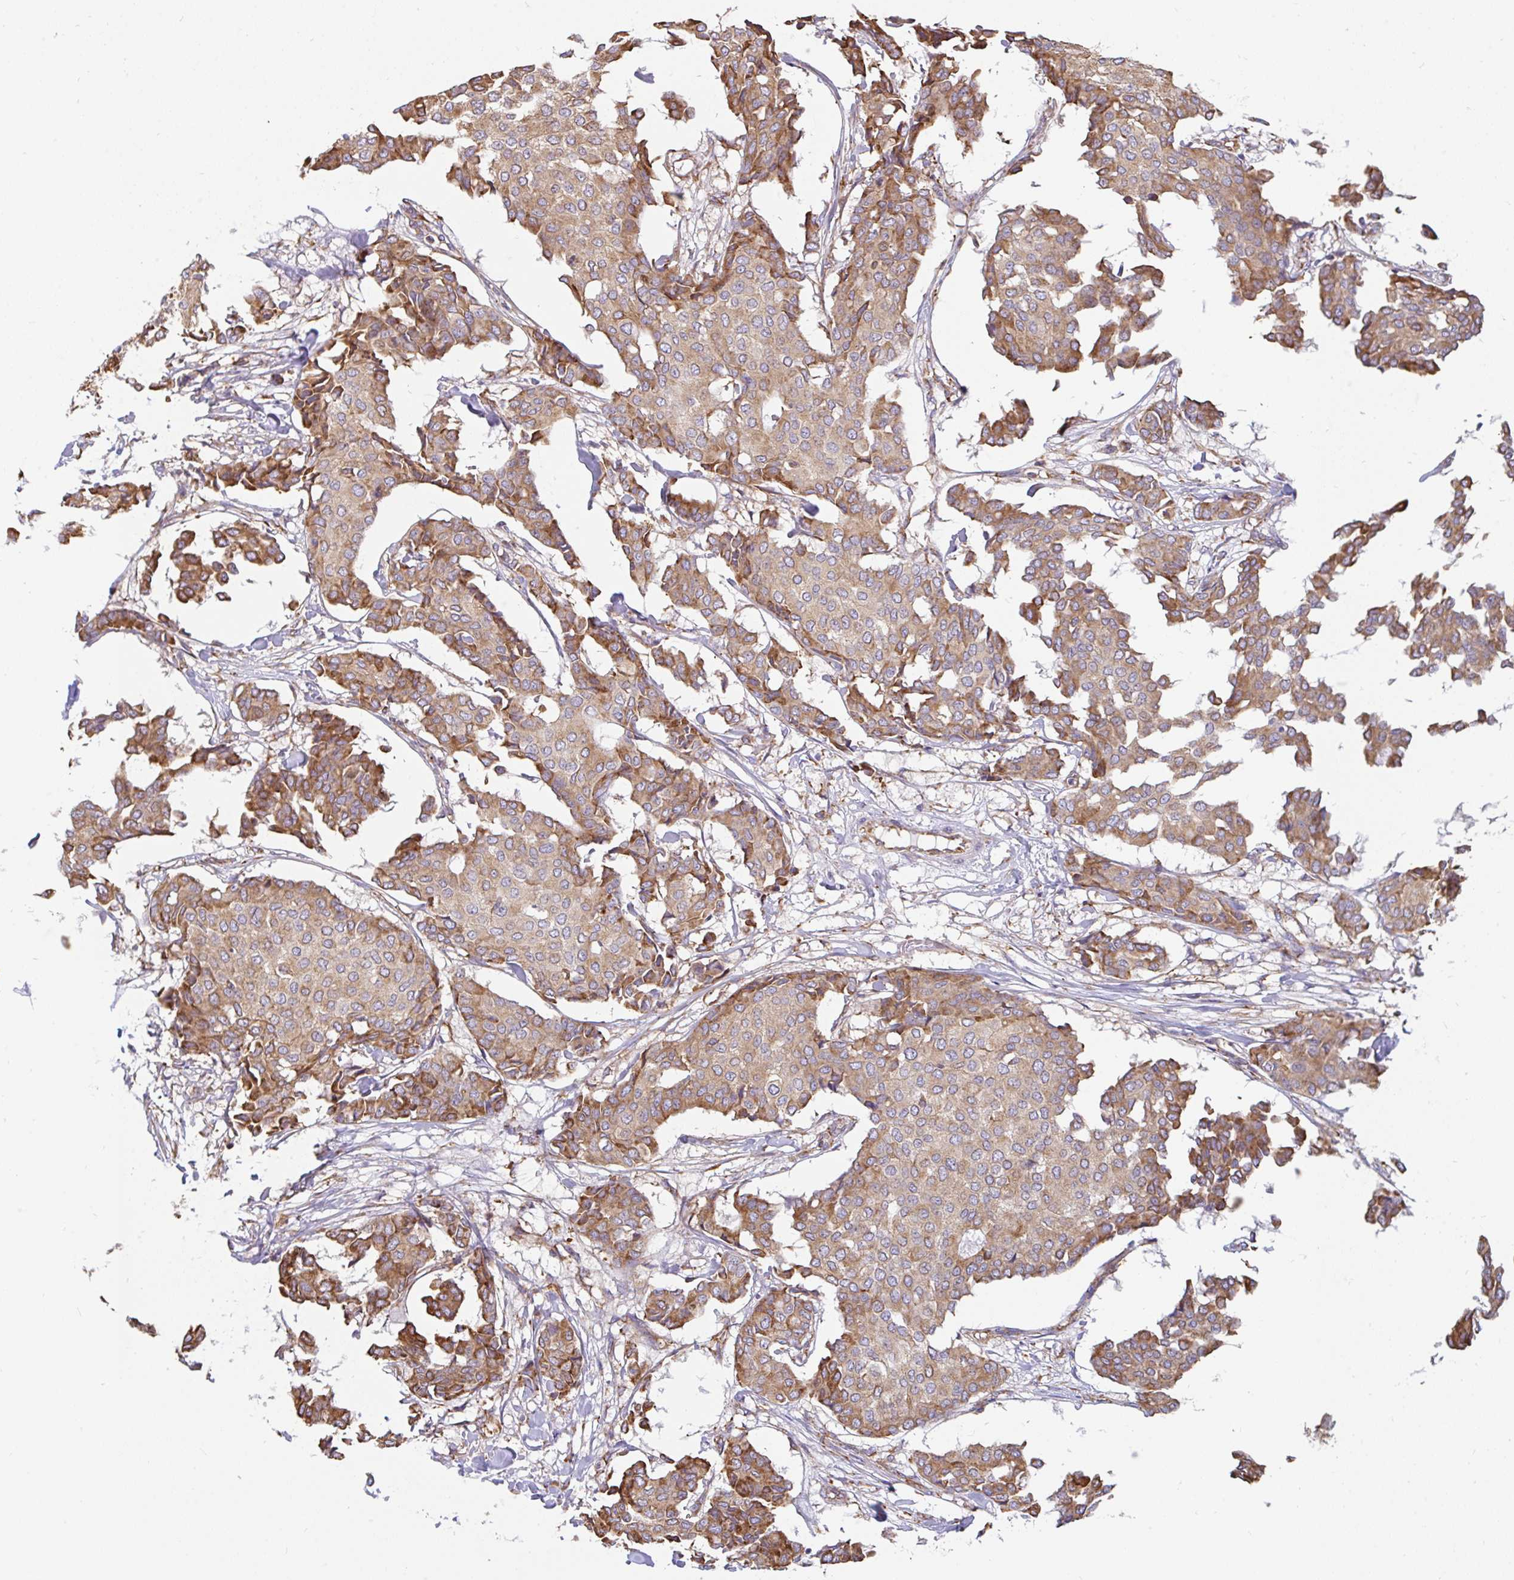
{"staining": {"intensity": "moderate", "quantity": ">75%", "location": "cytoplasmic/membranous"}, "tissue": "breast cancer", "cell_type": "Tumor cells", "image_type": "cancer", "snomed": [{"axis": "morphology", "description": "Duct carcinoma"}, {"axis": "topography", "description": "Breast"}], "caption": "Immunohistochemical staining of human infiltrating ductal carcinoma (breast) reveals moderate cytoplasmic/membranous protein expression in approximately >75% of tumor cells.", "gene": "EML5", "patient": {"sex": "female", "age": 75}}